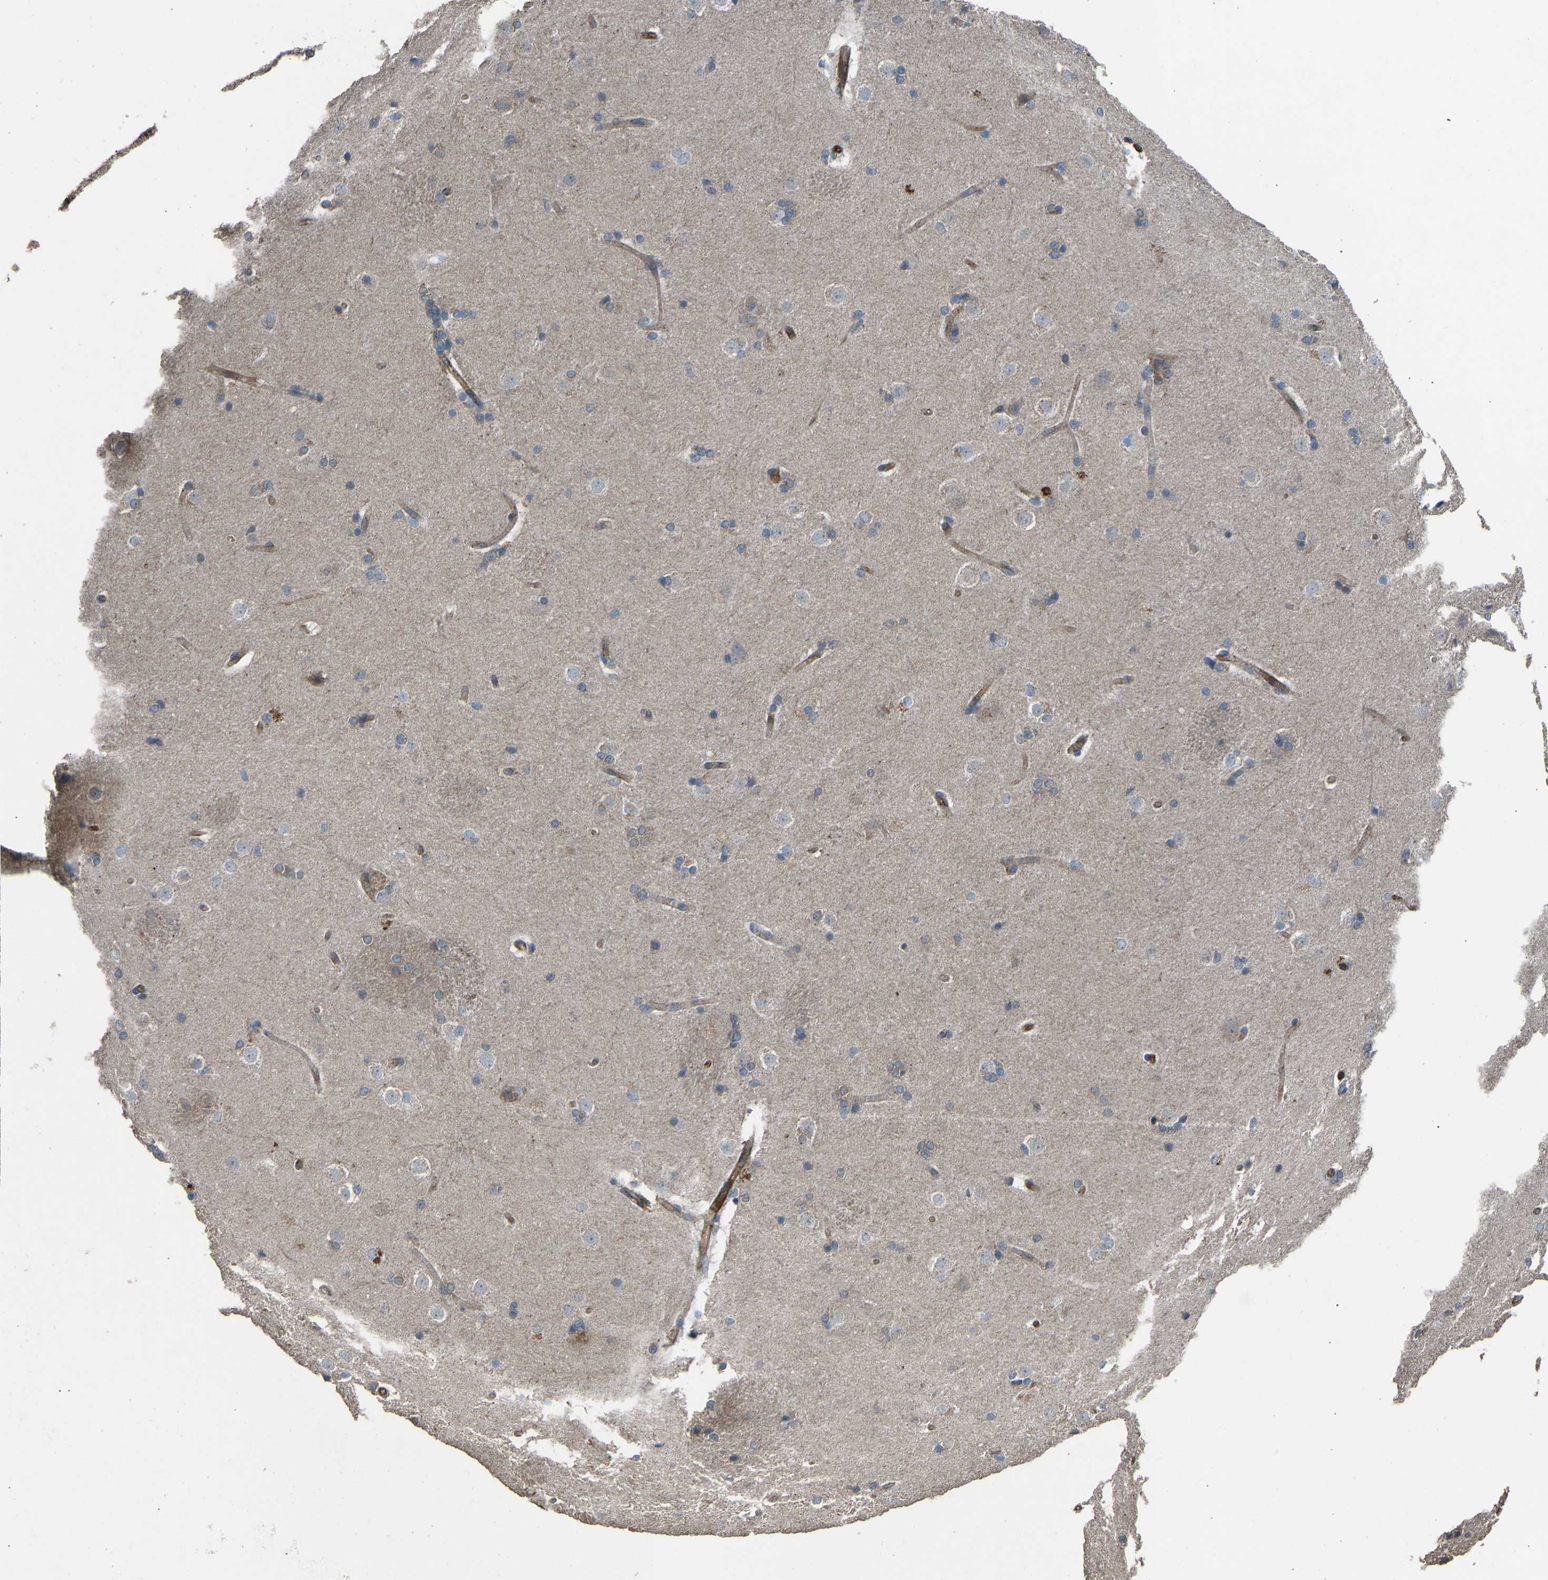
{"staining": {"intensity": "weak", "quantity": "<25%", "location": "cytoplasmic/membranous"}, "tissue": "caudate", "cell_type": "Glial cells", "image_type": "normal", "snomed": [{"axis": "morphology", "description": "Normal tissue, NOS"}, {"axis": "topography", "description": "Lateral ventricle wall"}], "caption": "Caudate stained for a protein using immunohistochemistry (IHC) reveals no expression glial cells.", "gene": "SLC43A1", "patient": {"sex": "female", "age": 19}}